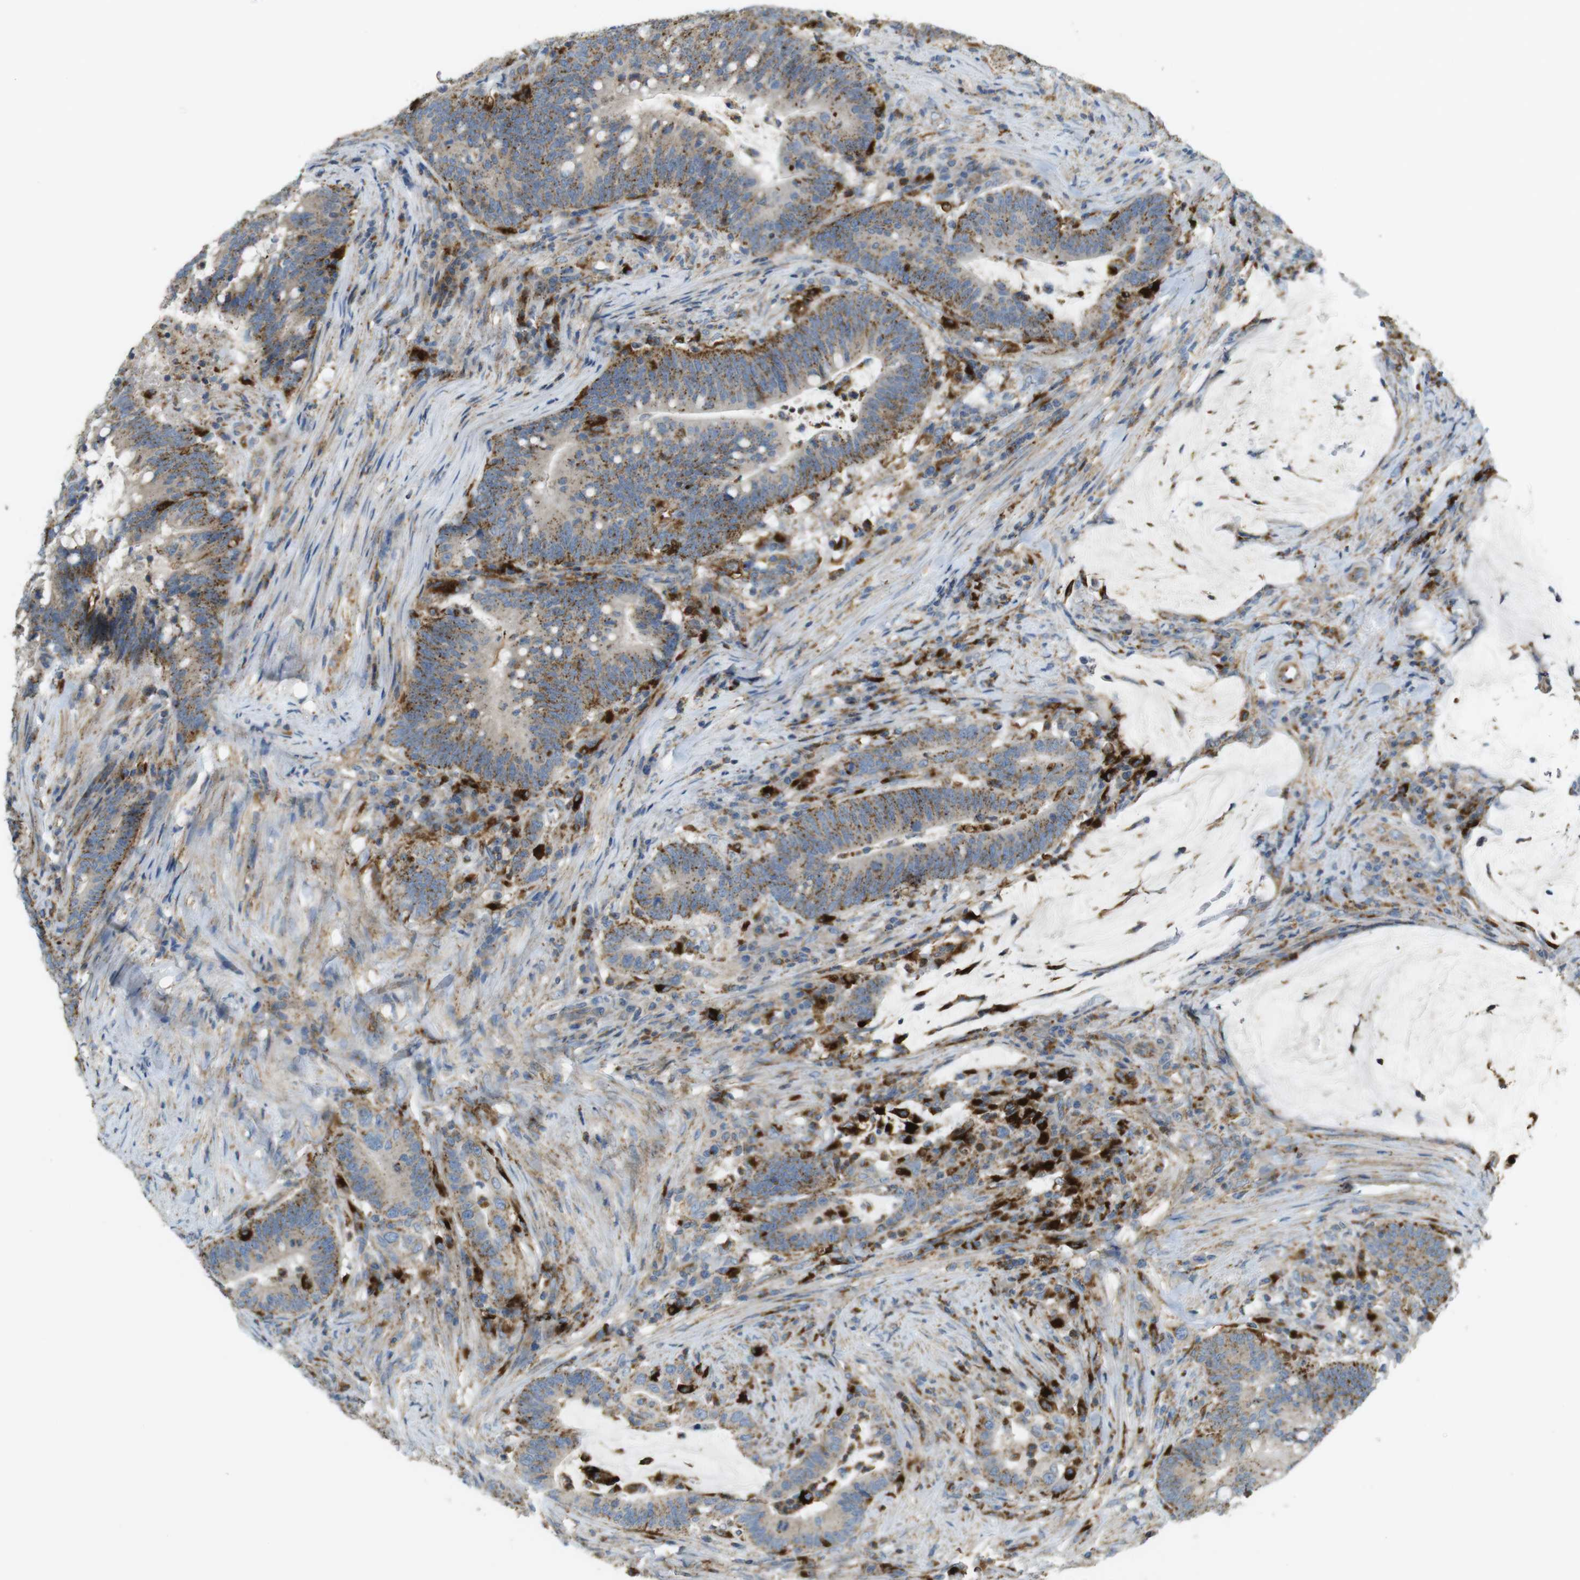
{"staining": {"intensity": "moderate", "quantity": ">75%", "location": "cytoplasmic/membranous"}, "tissue": "colorectal cancer", "cell_type": "Tumor cells", "image_type": "cancer", "snomed": [{"axis": "morphology", "description": "Normal tissue, NOS"}, {"axis": "morphology", "description": "Adenocarcinoma, NOS"}, {"axis": "topography", "description": "Colon"}], "caption": "Approximately >75% of tumor cells in human colorectal cancer show moderate cytoplasmic/membranous protein positivity as visualized by brown immunohistochemical staining.", "gene": "LAMP1", "patient": {"sex": "female", "age": 66}}